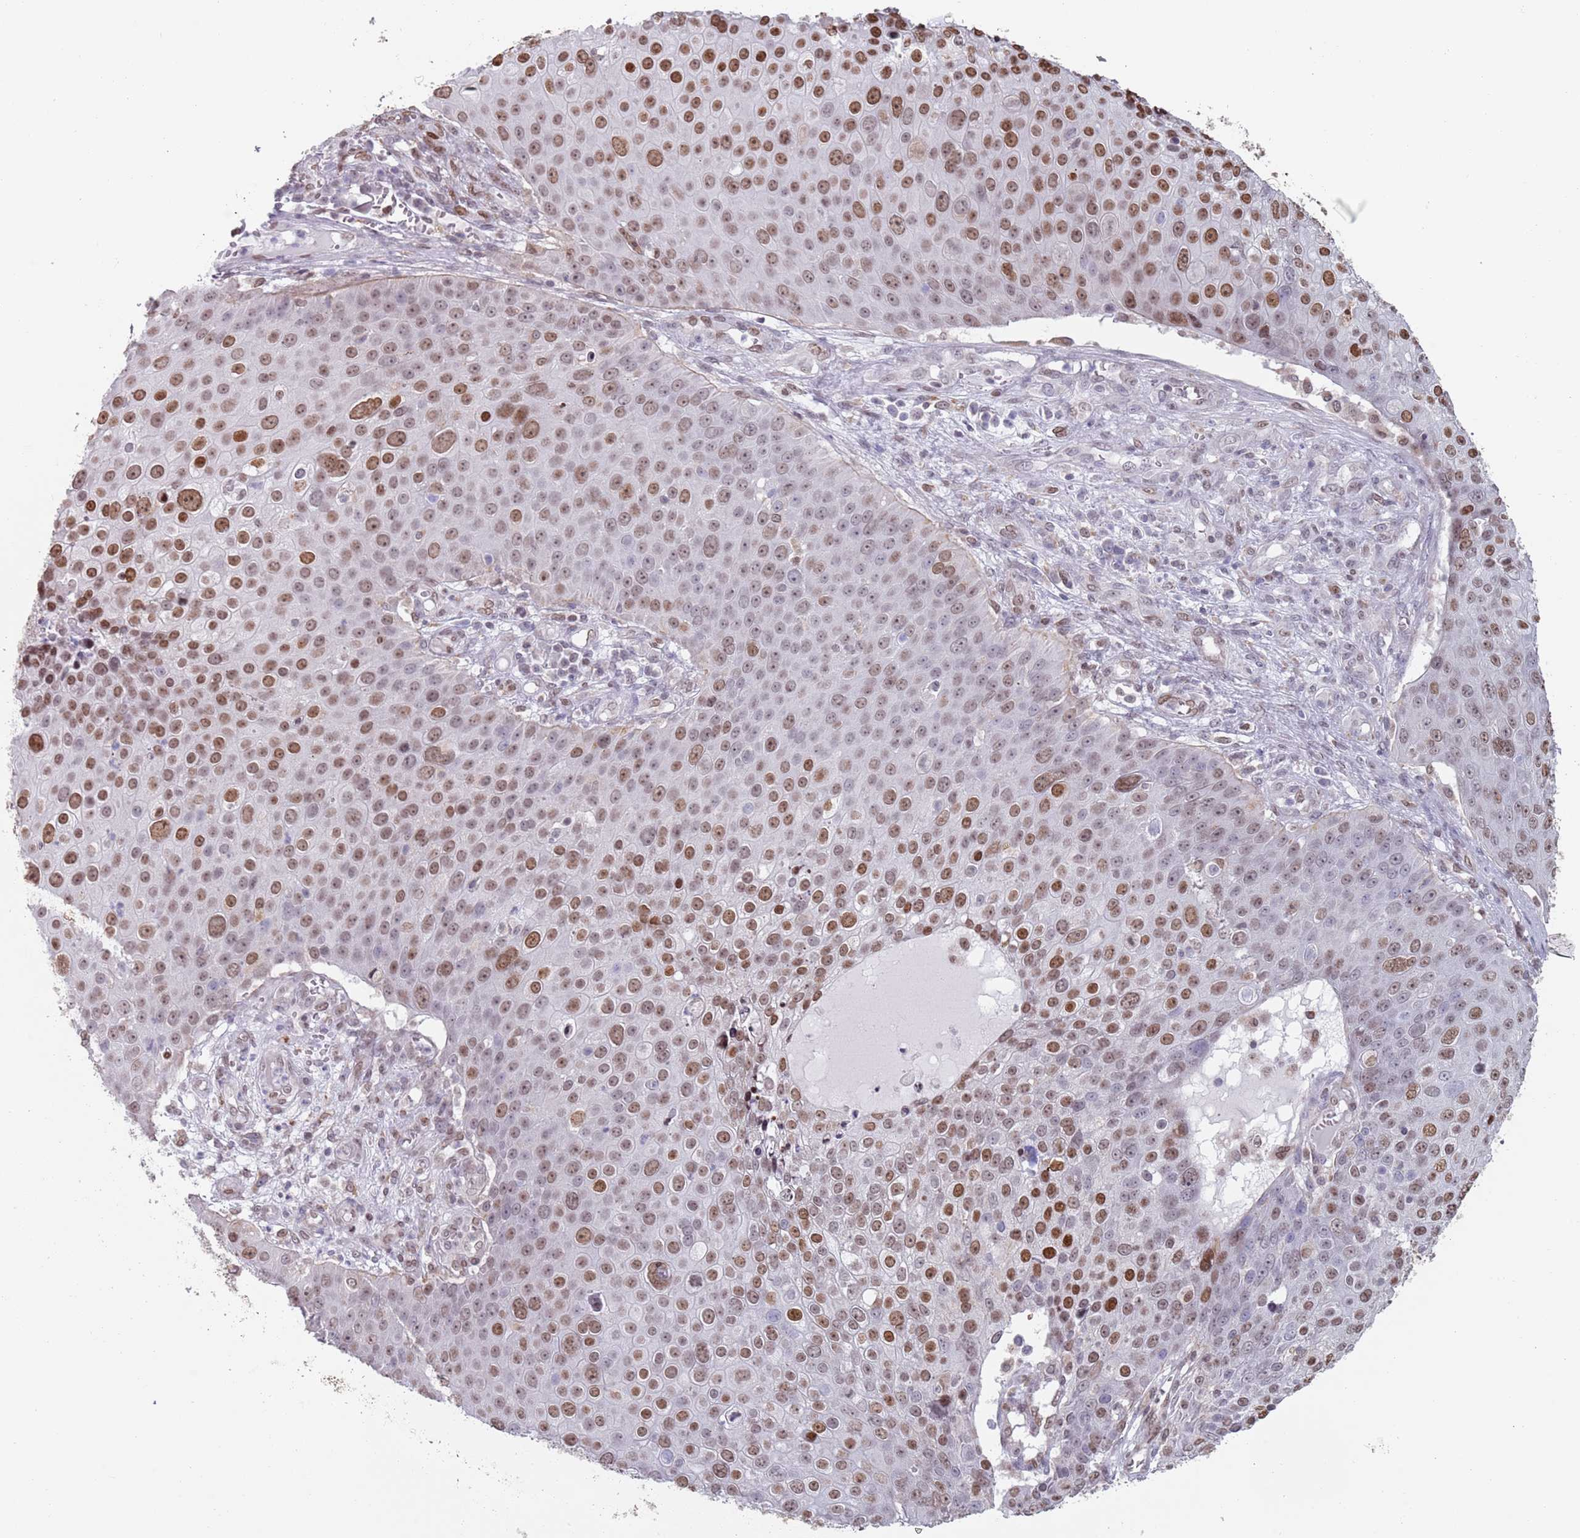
{"staining": {"intensity": "moderate", "quantity": ">75%", "location": "nuclear"}, "tissue": "skin cancer", "cell_type": "Tumor cells", "image_type": "cancer", "snomed": [{"axis": "morphology", "description": "Squamous cell carcinoma, NOS"}, {"axis": "topography", "description": "Skin"}], "caption": "High-power microscopy captured an IHC photomicrograph of skin cancer (squamous cell carcinoma), revealing moderate nuclear staining in about >75% of tumor cells. (IHC, brightfield microscopy, high magnification).", "gene": "MFSD12", "patient": {"sex": "male", "age": 71}}